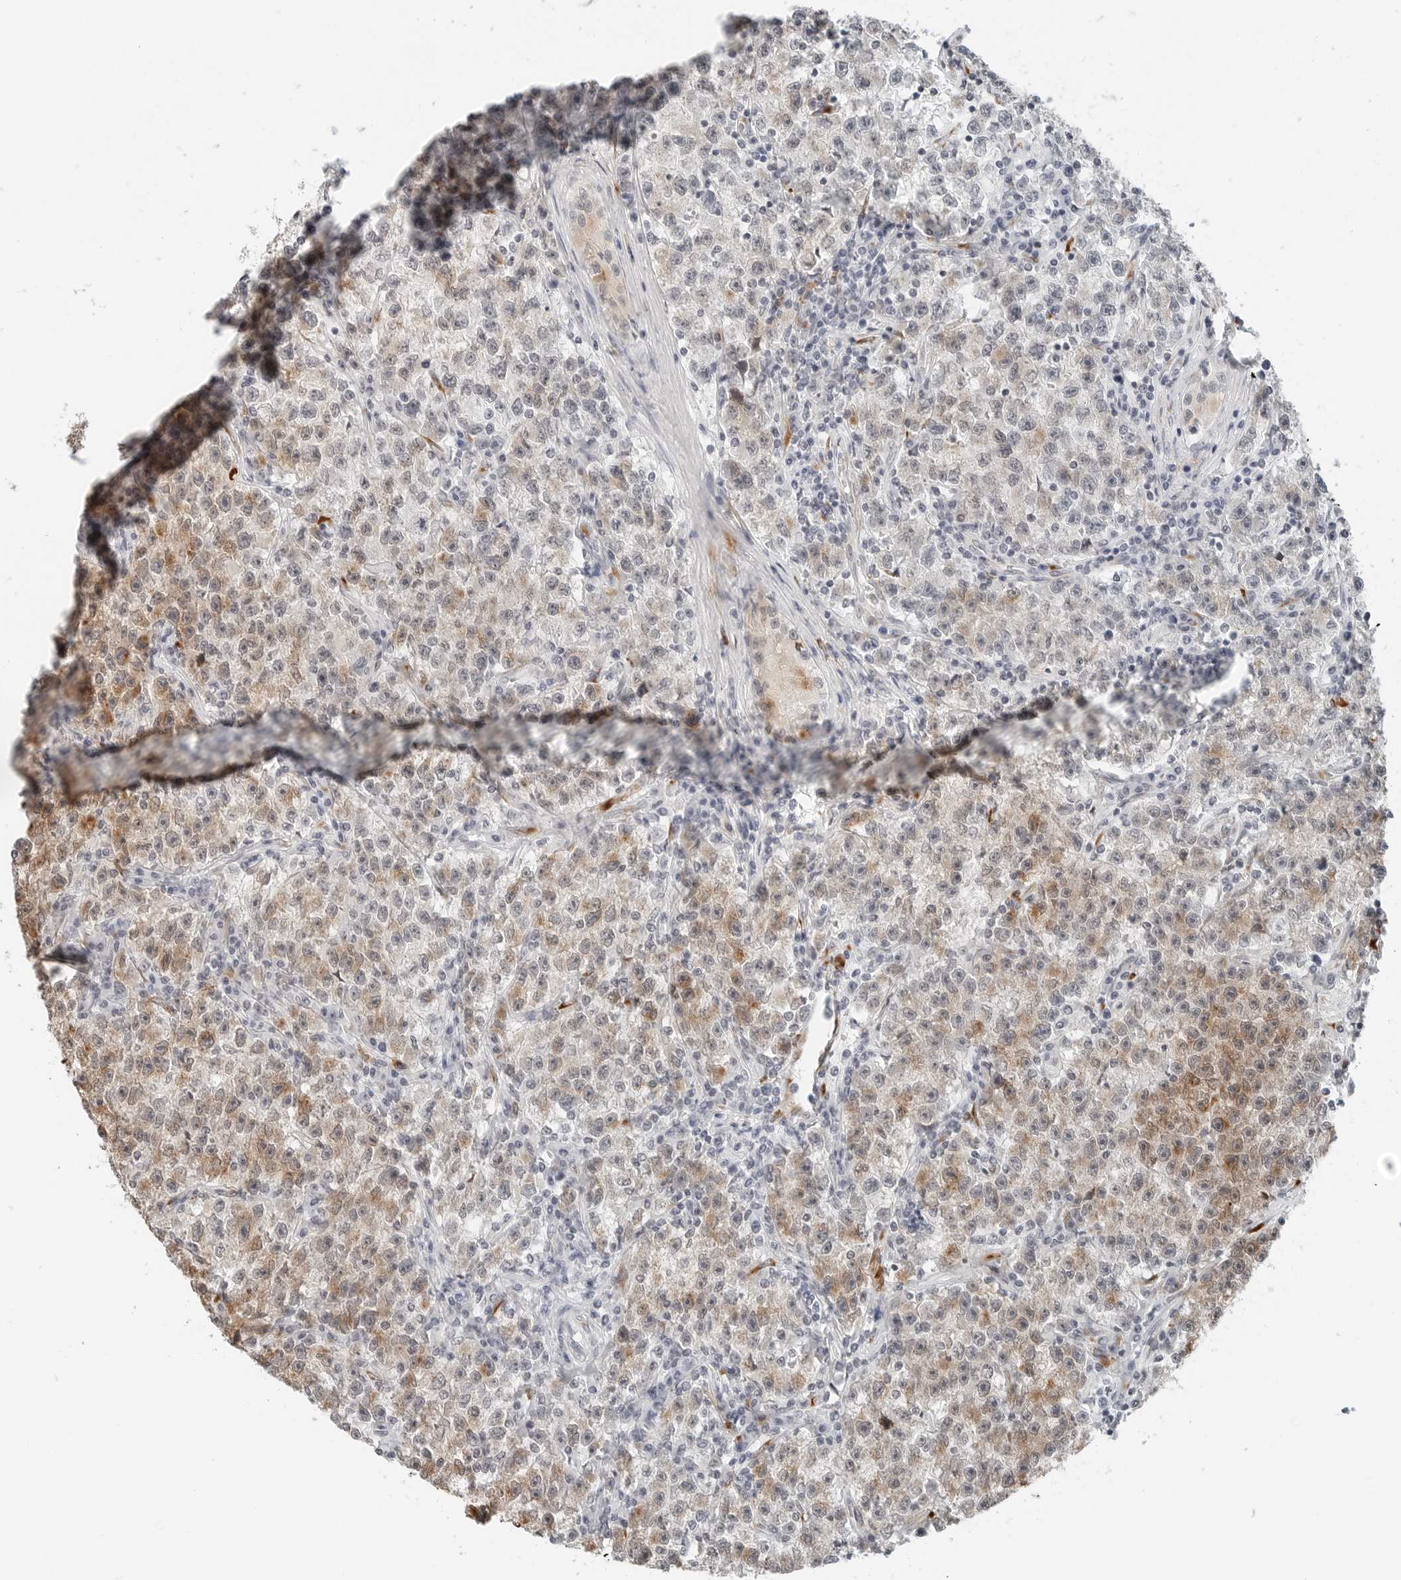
{"staining": {"intensity": "weak", "quantity": ">75%", "location": "cytoplasmic/membranous"}, "tissue": "testis cancer", "cell_type": "Tumor cells", "image_type": "cancer", "snomed": [{"axis": "morphology", "description": "Seminoma, NOS"}, {"axis": "topography", "description": "Testis"}], "caption": "Immunohistochemical staining of human testis cancer (seminoma) exhibits weak cytoplasmic/membranous protein expression in approximately >75% of tumor cells.", "gene": "P4HA2", "patient": {"sex": "male", "age": 22}}